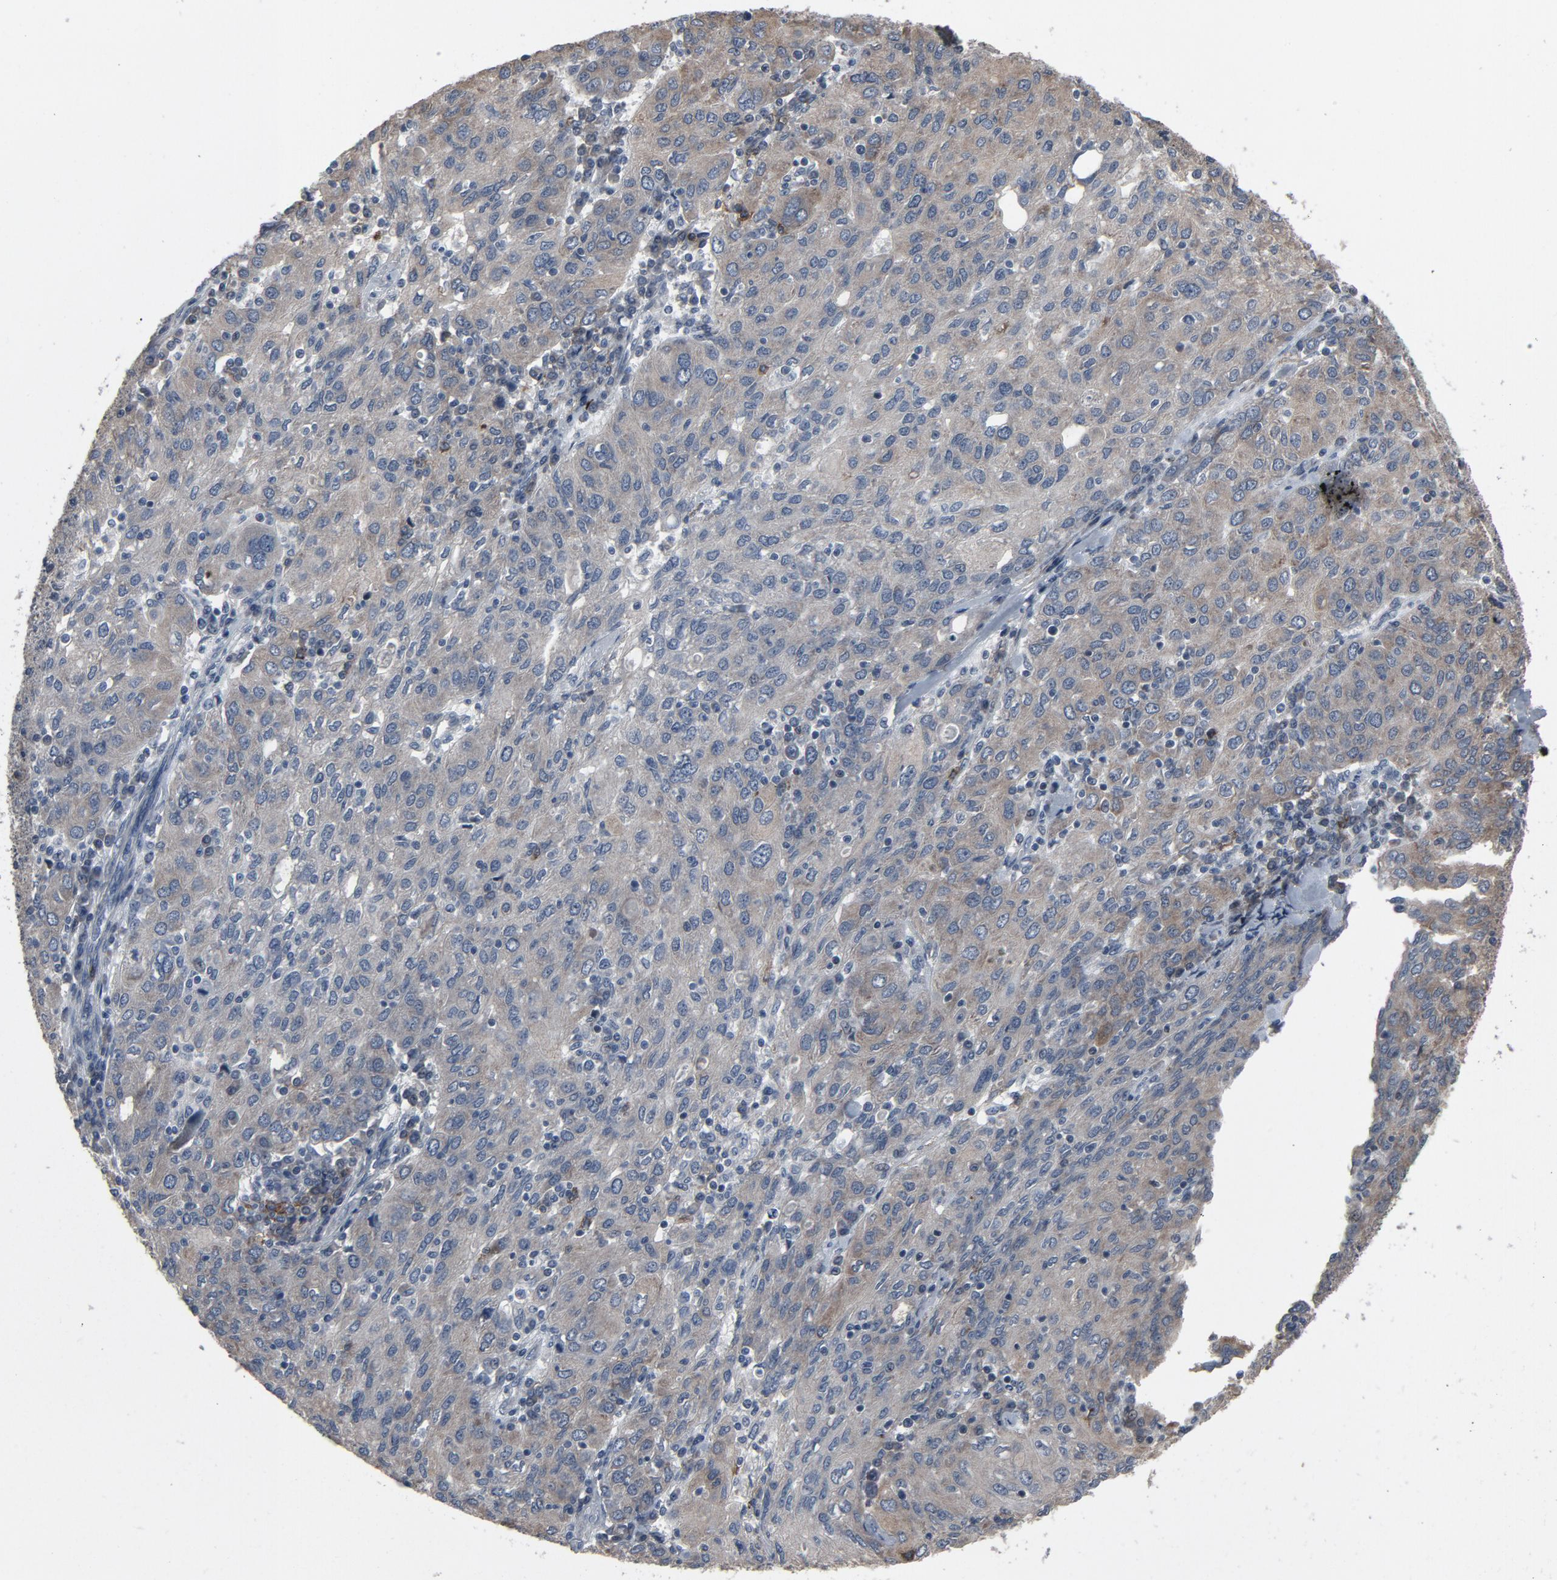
{"staining": {"intensity": "negative", "quantity": "none", "location": "none"}, "tissue": "ovarian cancer", "cell_type": "Tumor cells", "image_type": "cancer", "snomed": [{"axis": "morphology", "description": "Carcinoma, endometroid"}, {"axis": "topography", "description": "Ovary"}], "caption": "Tumor cells show no significant protein positivity in ovarian cancer (endometroid carcinoma). (Stains: DAB immunohistochemistry with hematoxylin counter stain, Microscopy: brightfield microscopy at high magnification).", "gene": "PDZD4", "patient": {"sex": "female", "age": 50}}